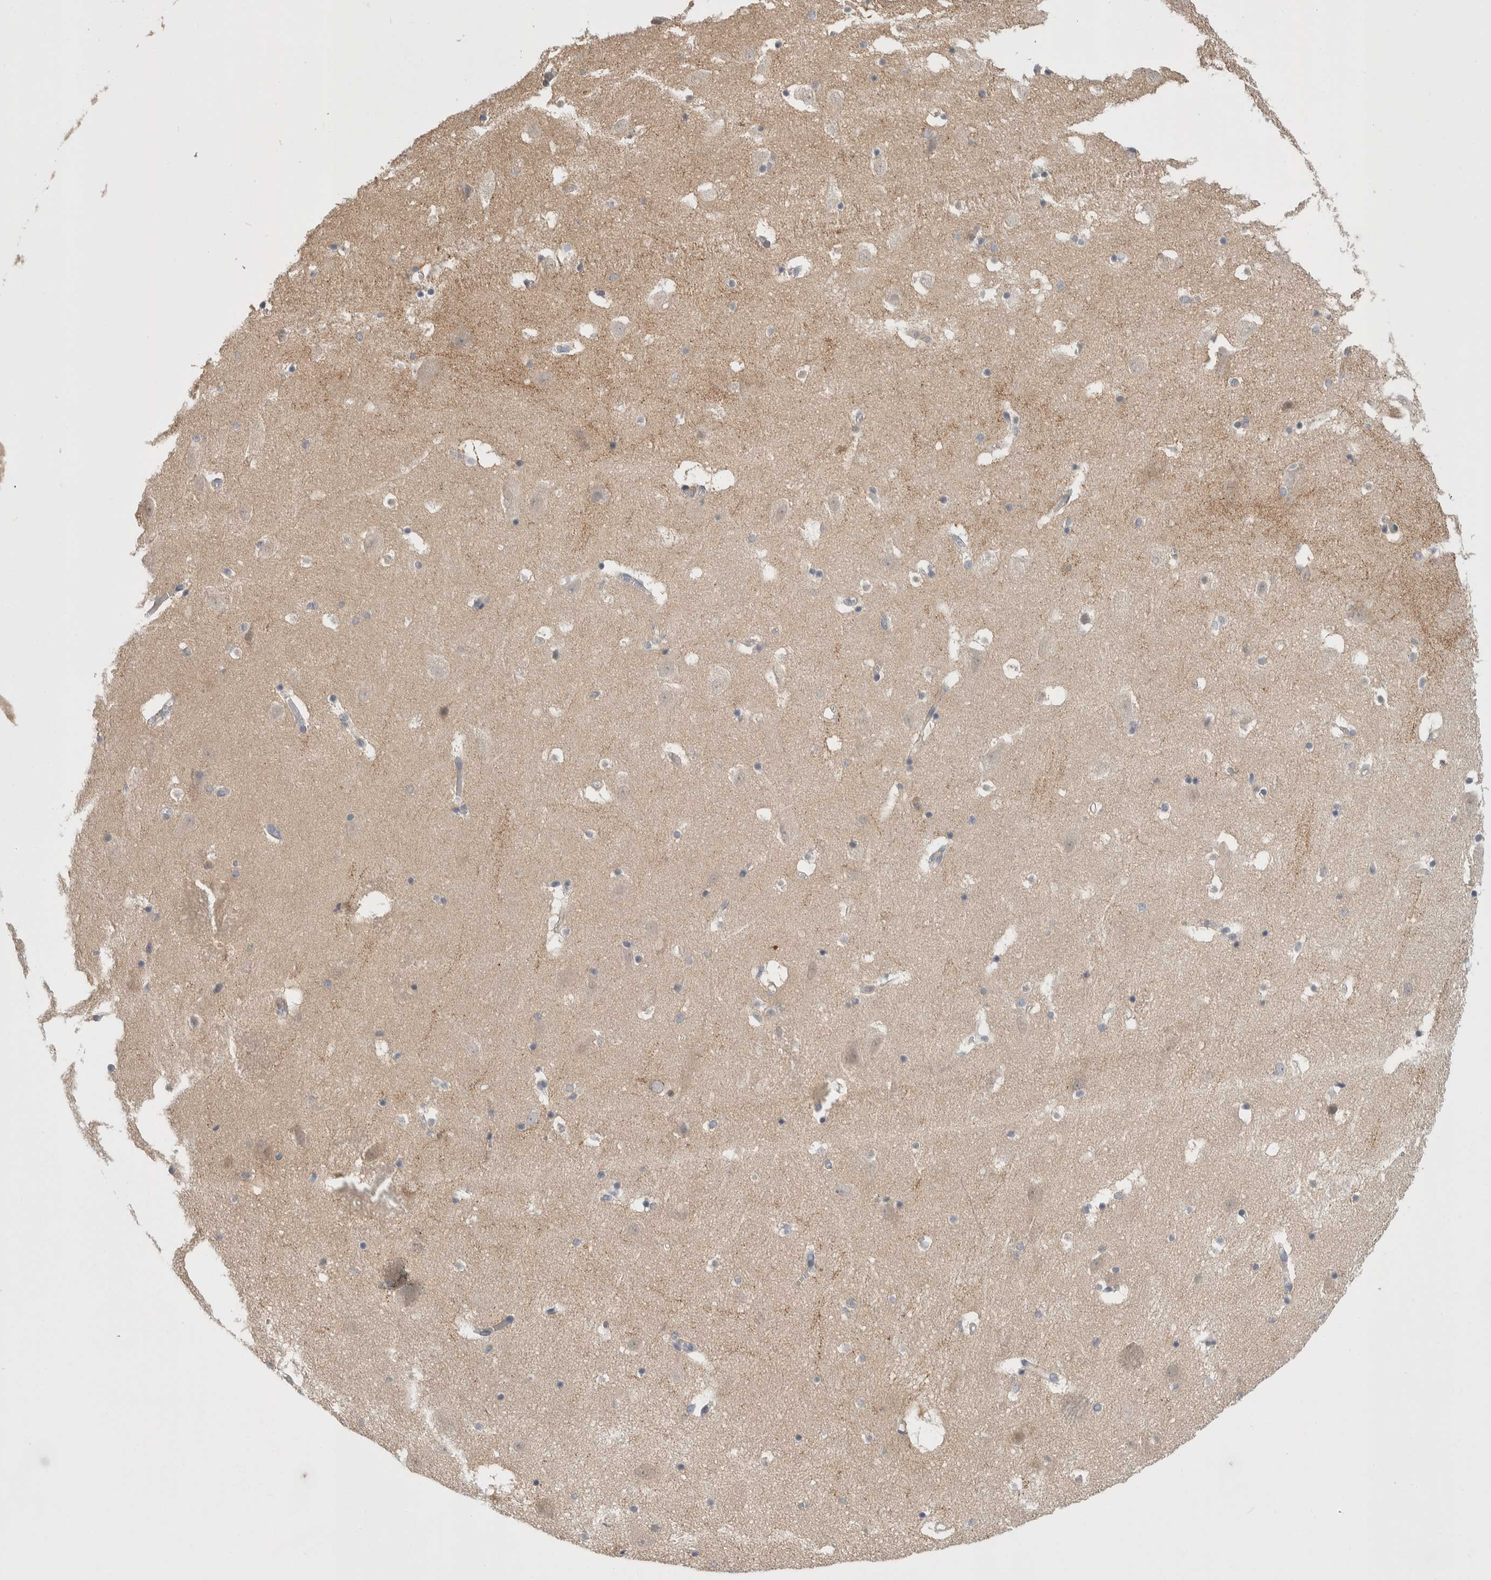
{"staining": {"intensity": "negative", "quantity": "none", "location": "none"}, "tissue": "hippocampus", "cell_type": "Glial cells", "image_type": "normal", "snomed": [{"axis": "morphology", "description": "Normal tissue, NOS"}, {"axis": "topography", "description": "Hippocampus"}], "caption": "Immunohistochemistry of benign hippocampus displays no expression in glial cells. The staining was performed using DAB to visualize the protein expression in brown, while the nuclei were stained in blue with hematoxylin (Magnification: 20x).", "gene": "ZNF862", "patient": {"sex": "male", "age": 45}}